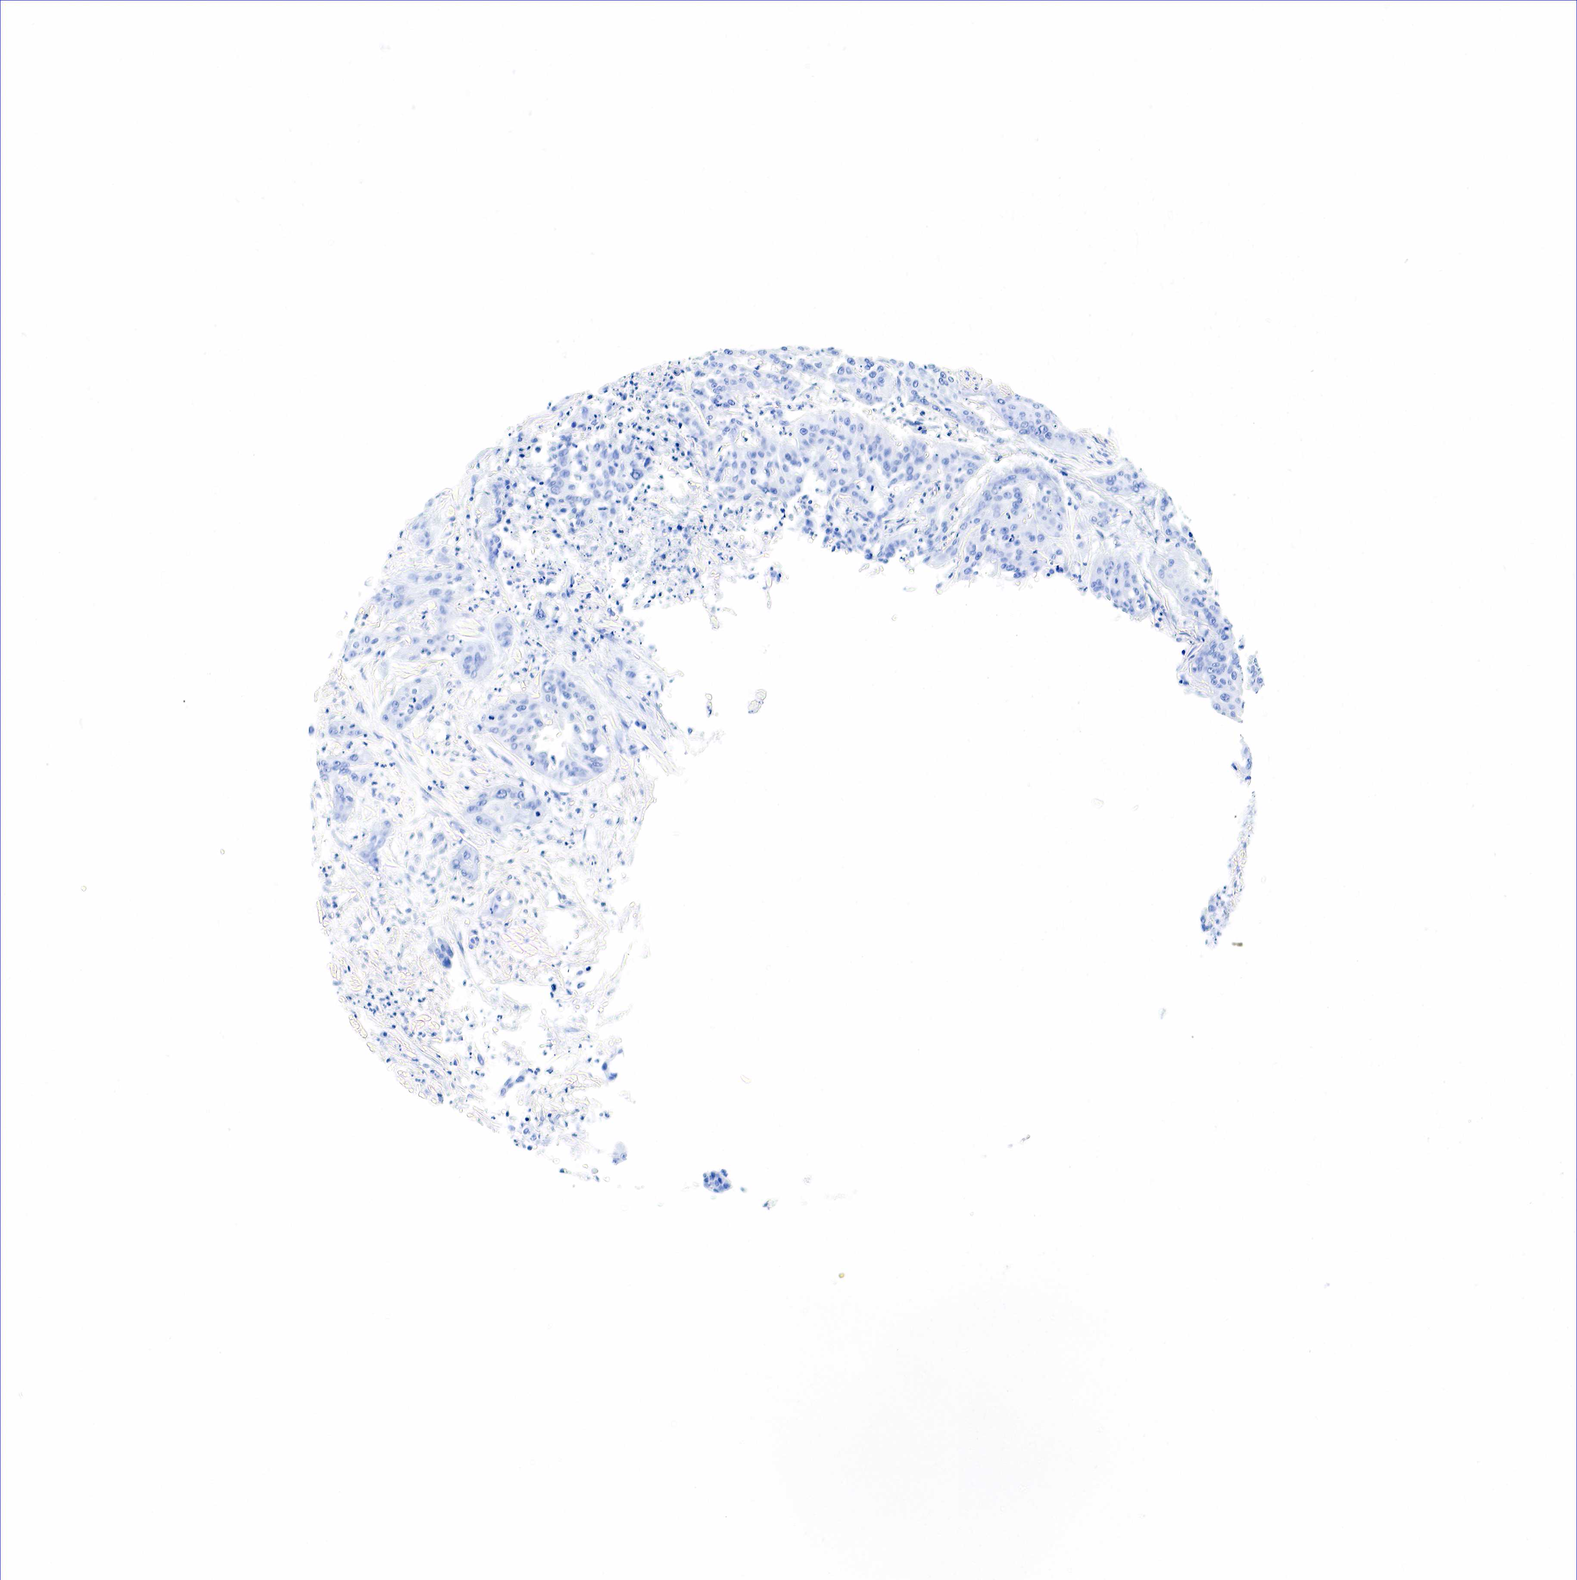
{"staining": {"intensity": "negative", "quantity": "none", "location": "none"}, "tissue": "cervical cancer", "cell_type": "Tumor cells", "image_type": "cancer", "snomed": [{"axis": "morphology", "description": "Squamous cell carcinoma, NOS"}, {"axis": "topography", "description": "Cervix"}], "caption": "The histopathology image exhibits no staining of tumor cells in squamous cell carcinoma (cervical).", "gene": "GAST", "patient": {"sex": "female", "age": 41}}